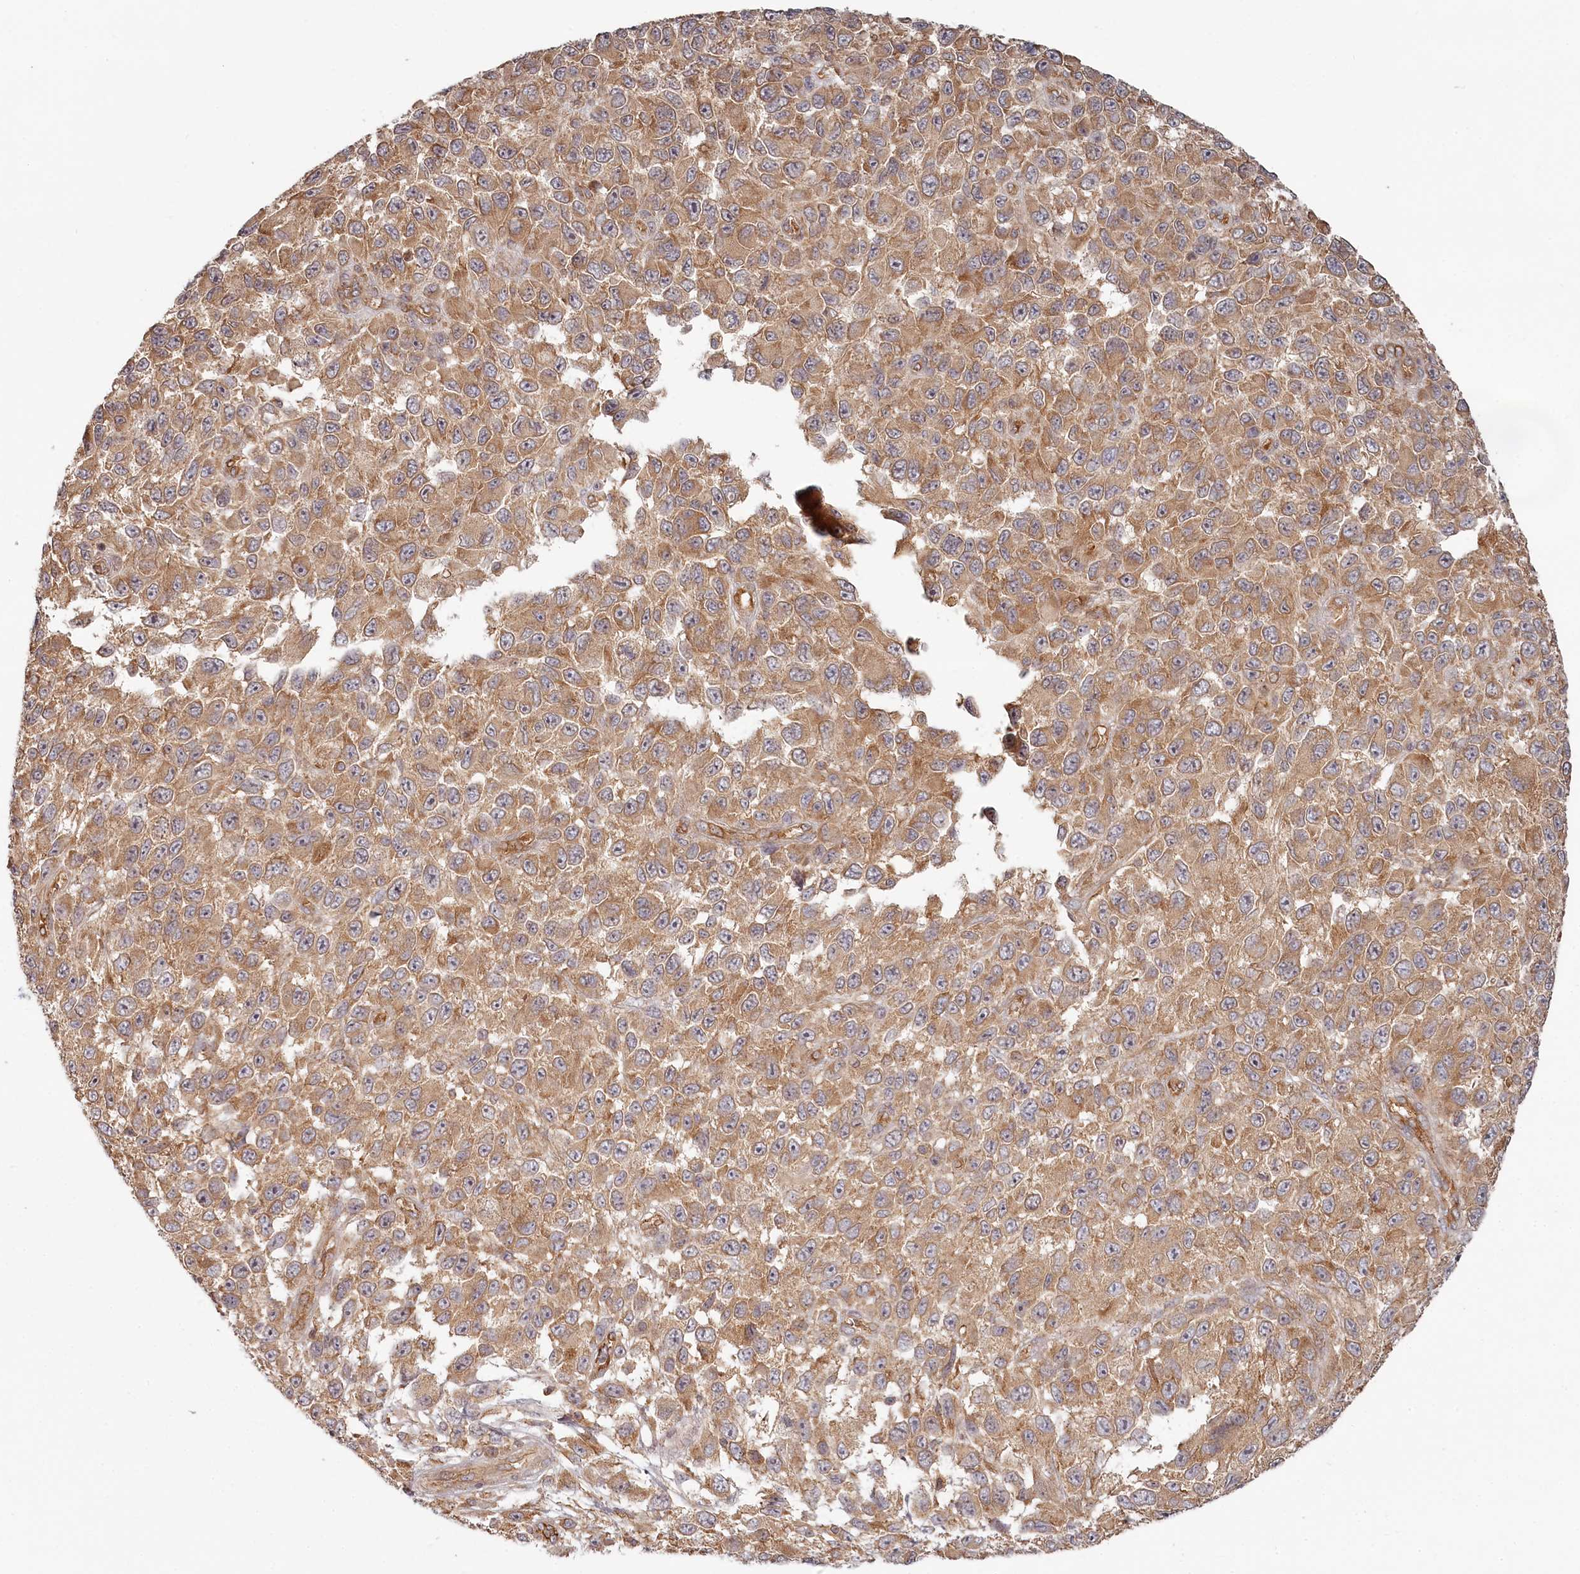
{"staining": {"intensity": "moderate", "quantity": ">75%", "location": "cytoplasmic/membranous"}, "tissue": "melanoma", "cell_type": "Tumor cells", "image_type": "cancer", "snomed": [{"axis": "morphology", "description": "Malignant melanoma, NOS"}, {"axis": "topography", "description": "Skin"}], "caption": "Immunohistochemistry (DAB) staining of human melanoma reveals moderate cytoplasmic/membranous protein expression in about >75% of tumor cells.", "gene": "TMIE", "patient": {"sex": "female", "age": 96}}